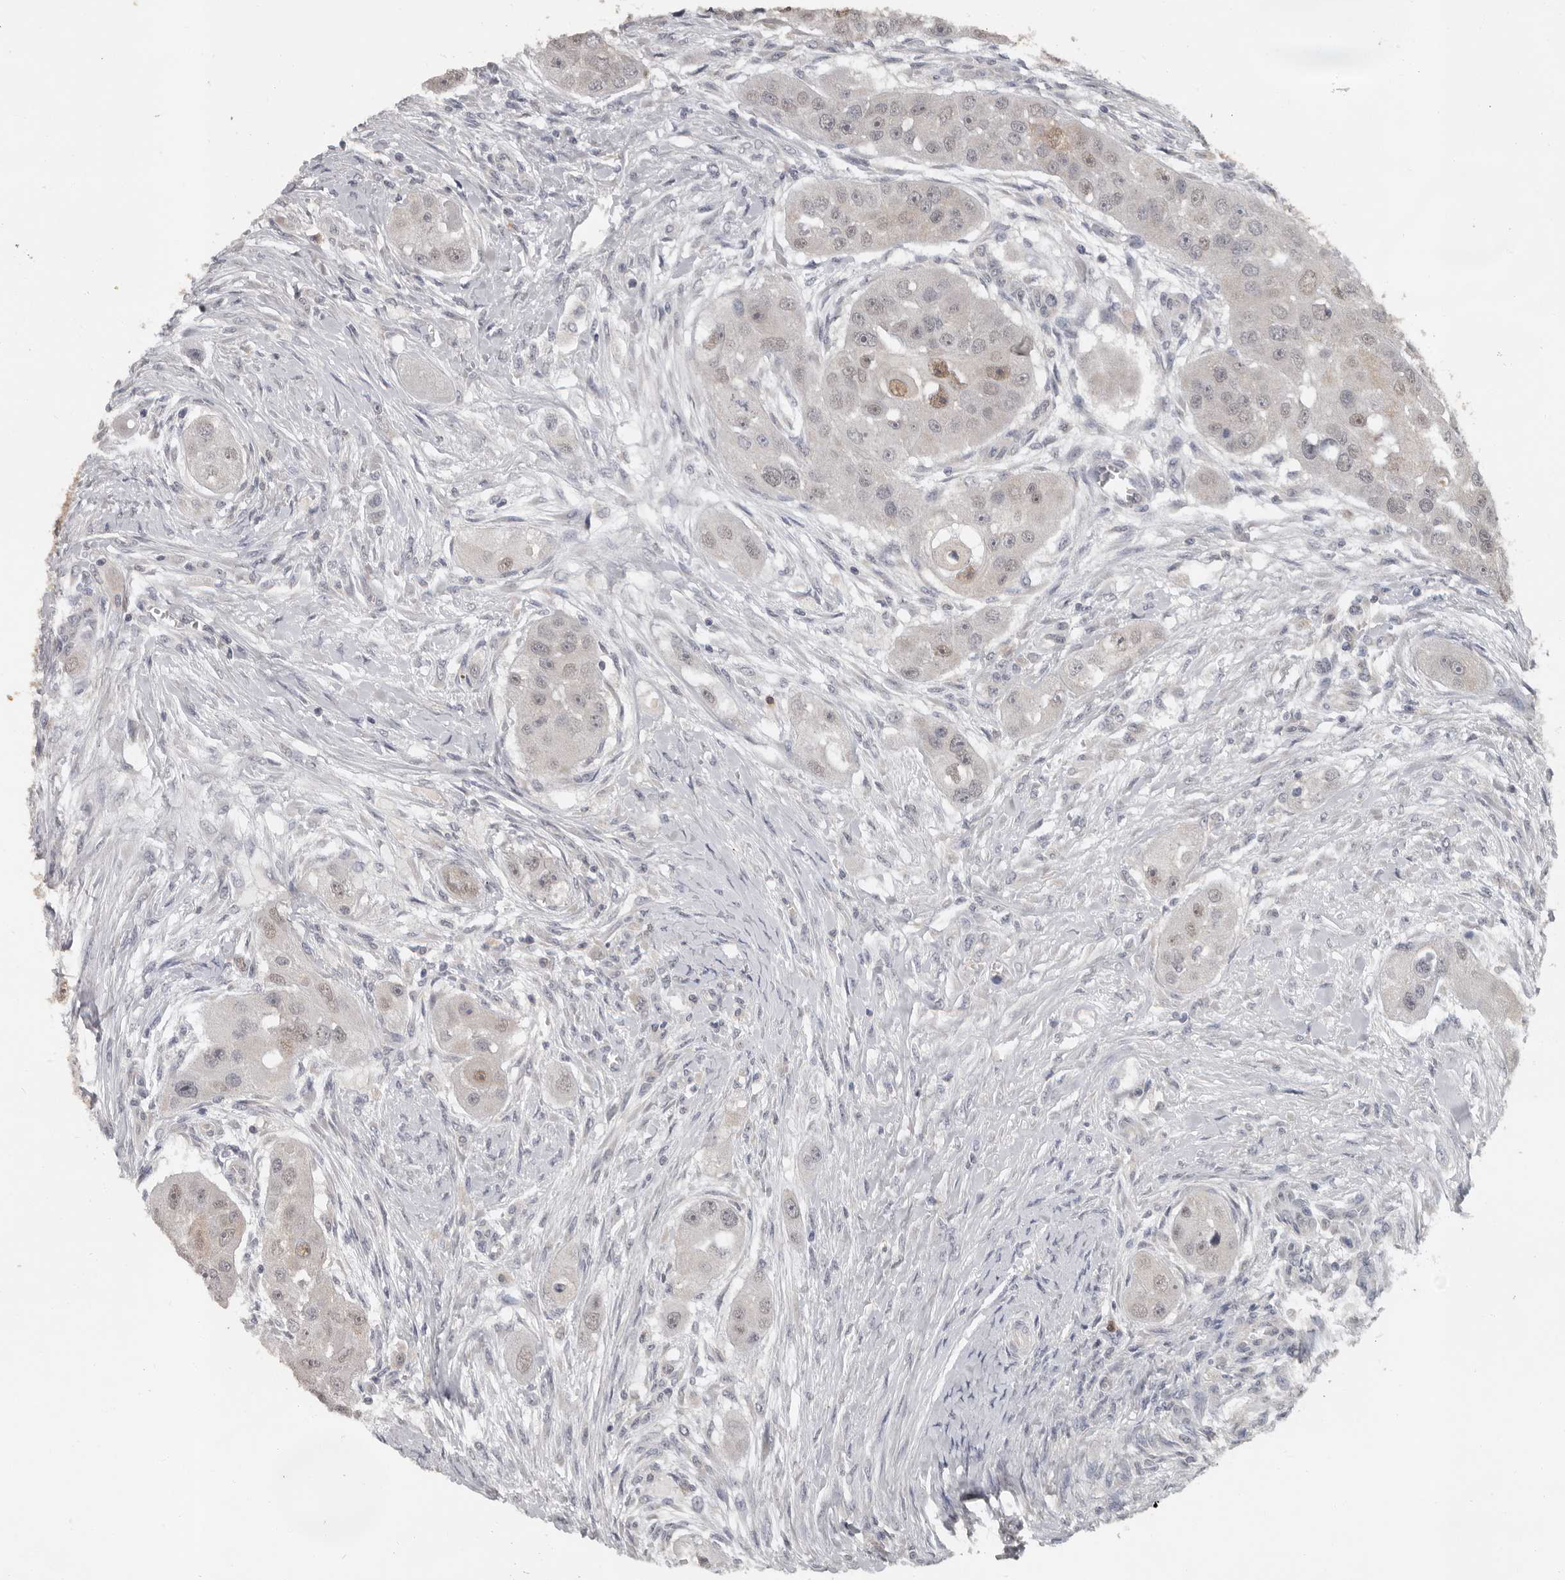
{"staining": {"intensity": "weak", "quantity": "<25%", "location": "nuclear"}, "tissue": "head and neck cancer", "cell_type": "Tumor cells", "image_type": "cancer", "snomed": [{"axis": "morphology", "description": "Normal tissue, NOS"}, {"axis": "morphology", "description": "Squamous cell carcinoma, NOS"}, {"axis": "topography", "description": "Skeletal muscle"}, {"axis": "topography", "description": "Head-Neck"}], "caption": "Micrograph shows no significant protein positivity in tumor cells of head and neck cancer.", "gene": "MTF1", "patient": {"sex": "male", "age": 51}}